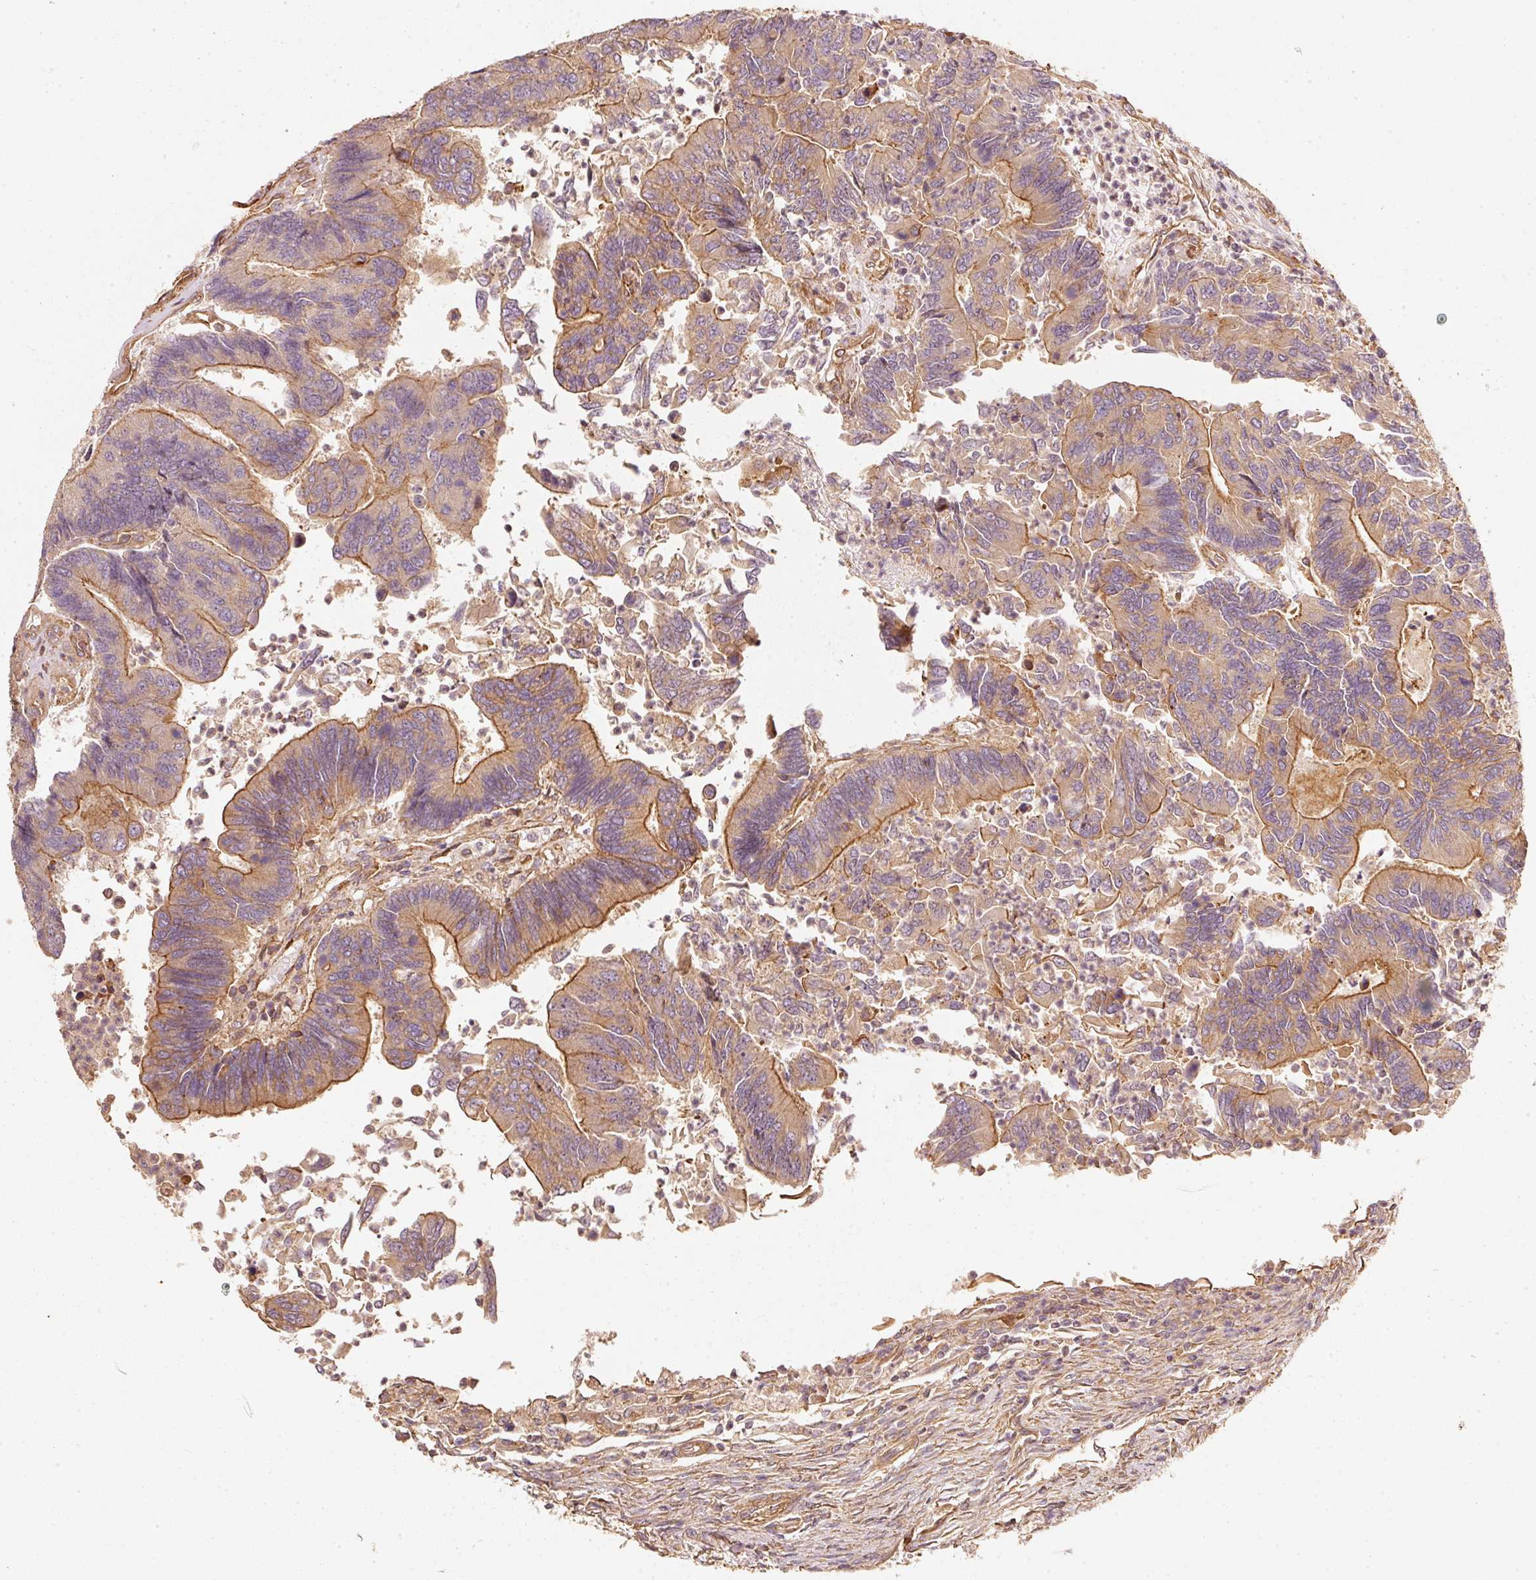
{"staining": {"intensity": "moderate", "quantity": ">75%", "location": "cytoplasmic/membranous"}, "tissue": "colorectal cancer", "cell_type": "Tumor cells", "image_type": "cancer", "snomed": [{"axis": "morphology", "description": "Adenocarcinoma, NOS"}, {"axis": "topography", "description": "Colon"}], "caption": "This micrograph shows immunohistochemistry staining of adenocarcinoma (colorectal), with medium moderate cytoplasmic/membranous staining in approximately >75% of tumor cells.", "gene": "CEP95", "patient": {"sex": "female", "age": 67}}